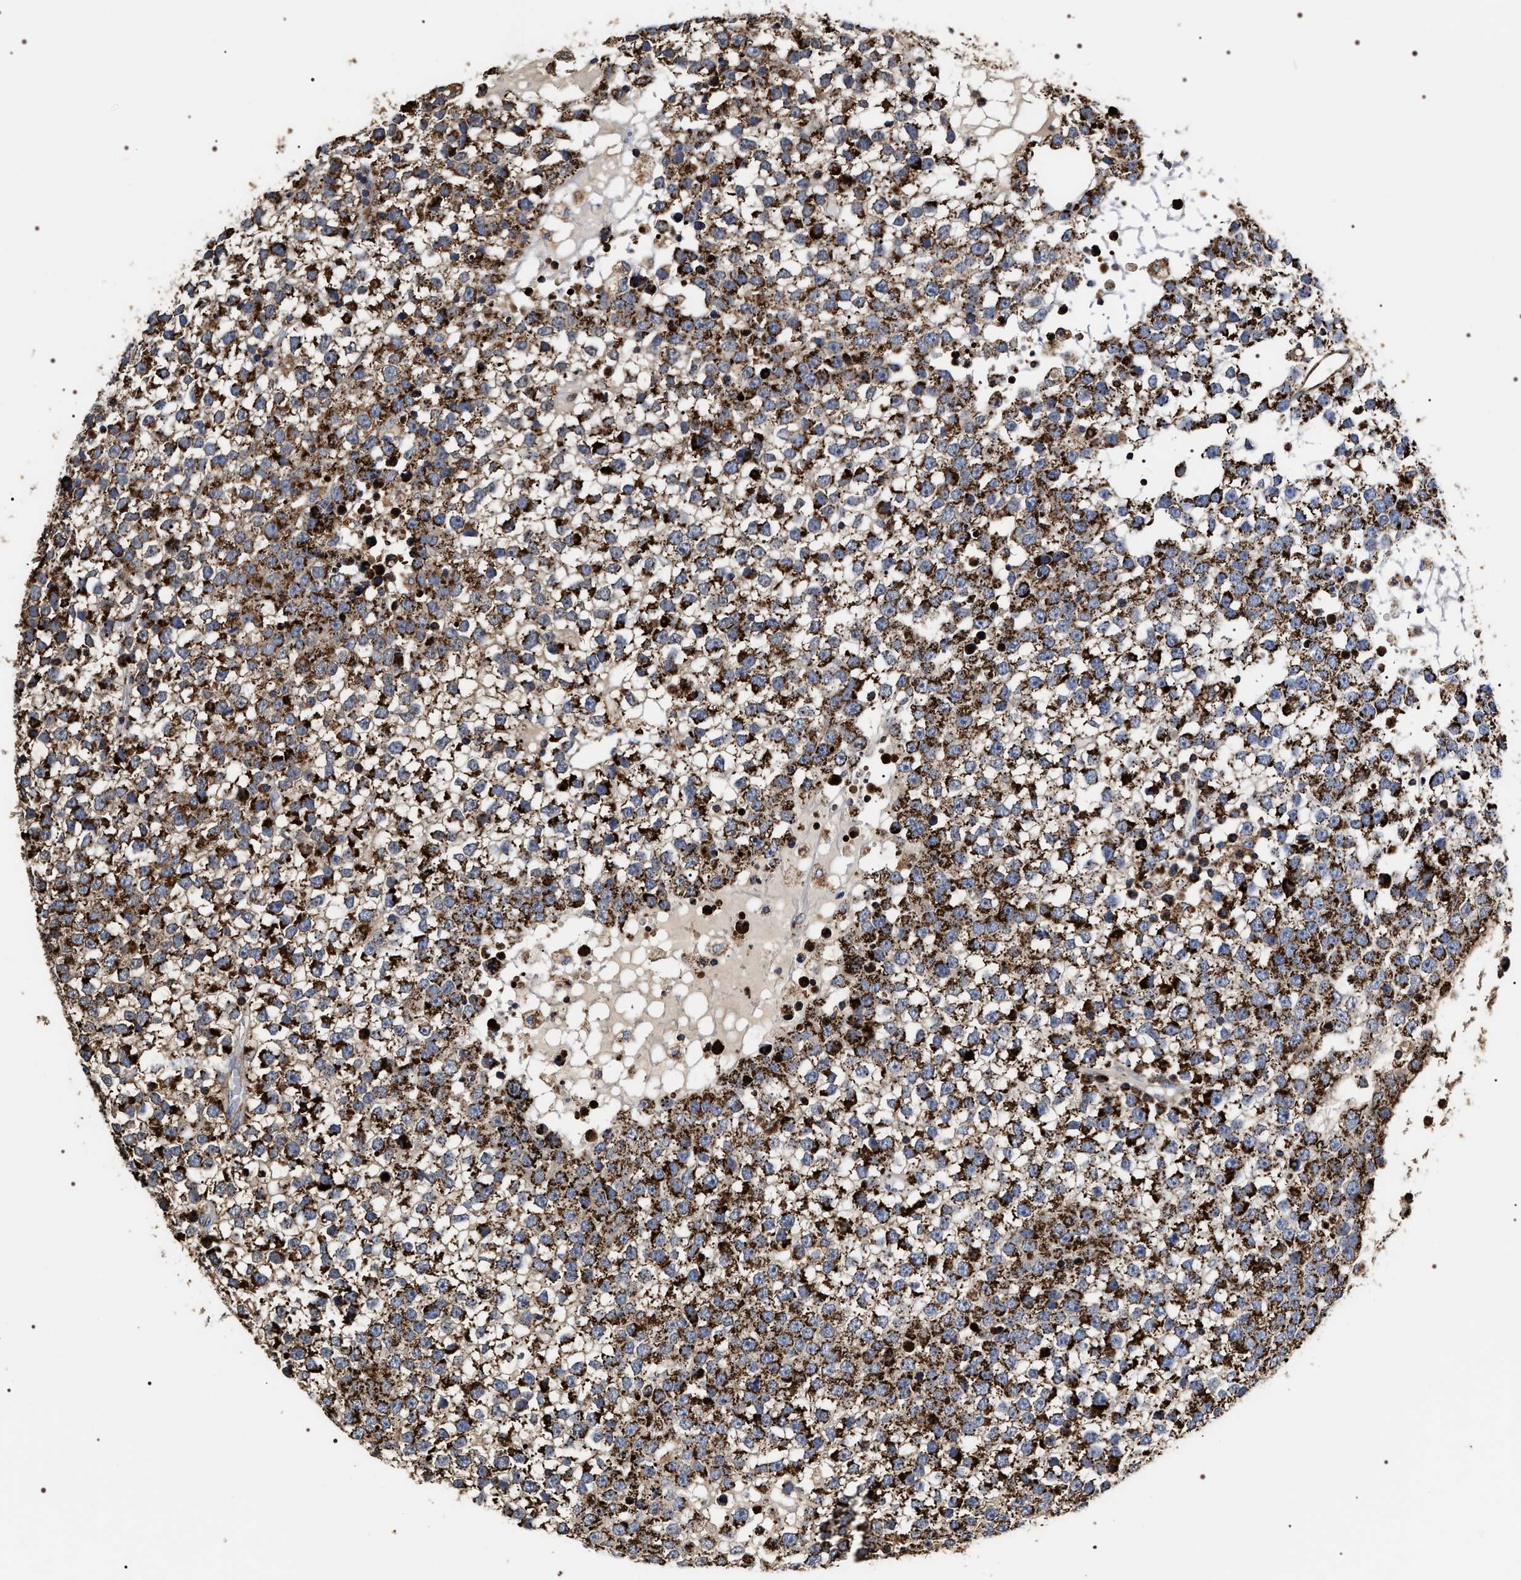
{"staining": {"intensity": "strong", "quantity": ">75%", "location": "cytoplasmic/membranous"}, "tissue": "testis cancer", "cell_type": "Tumor cells", "image_type": "cancer", "snomed": [{"axis": "morphology", "description": "Seminoma, NOS"}, {"axis": "topography", "description": "Testis"}], "caption": "Brown immunohistochemical staining in human seminoma (testis) exhibits strong cytoplasmic/membranous positivity in approximately >75% of tumor cells.", "gene": "COG5", "patient": {"sex": "male", "age": 65}}